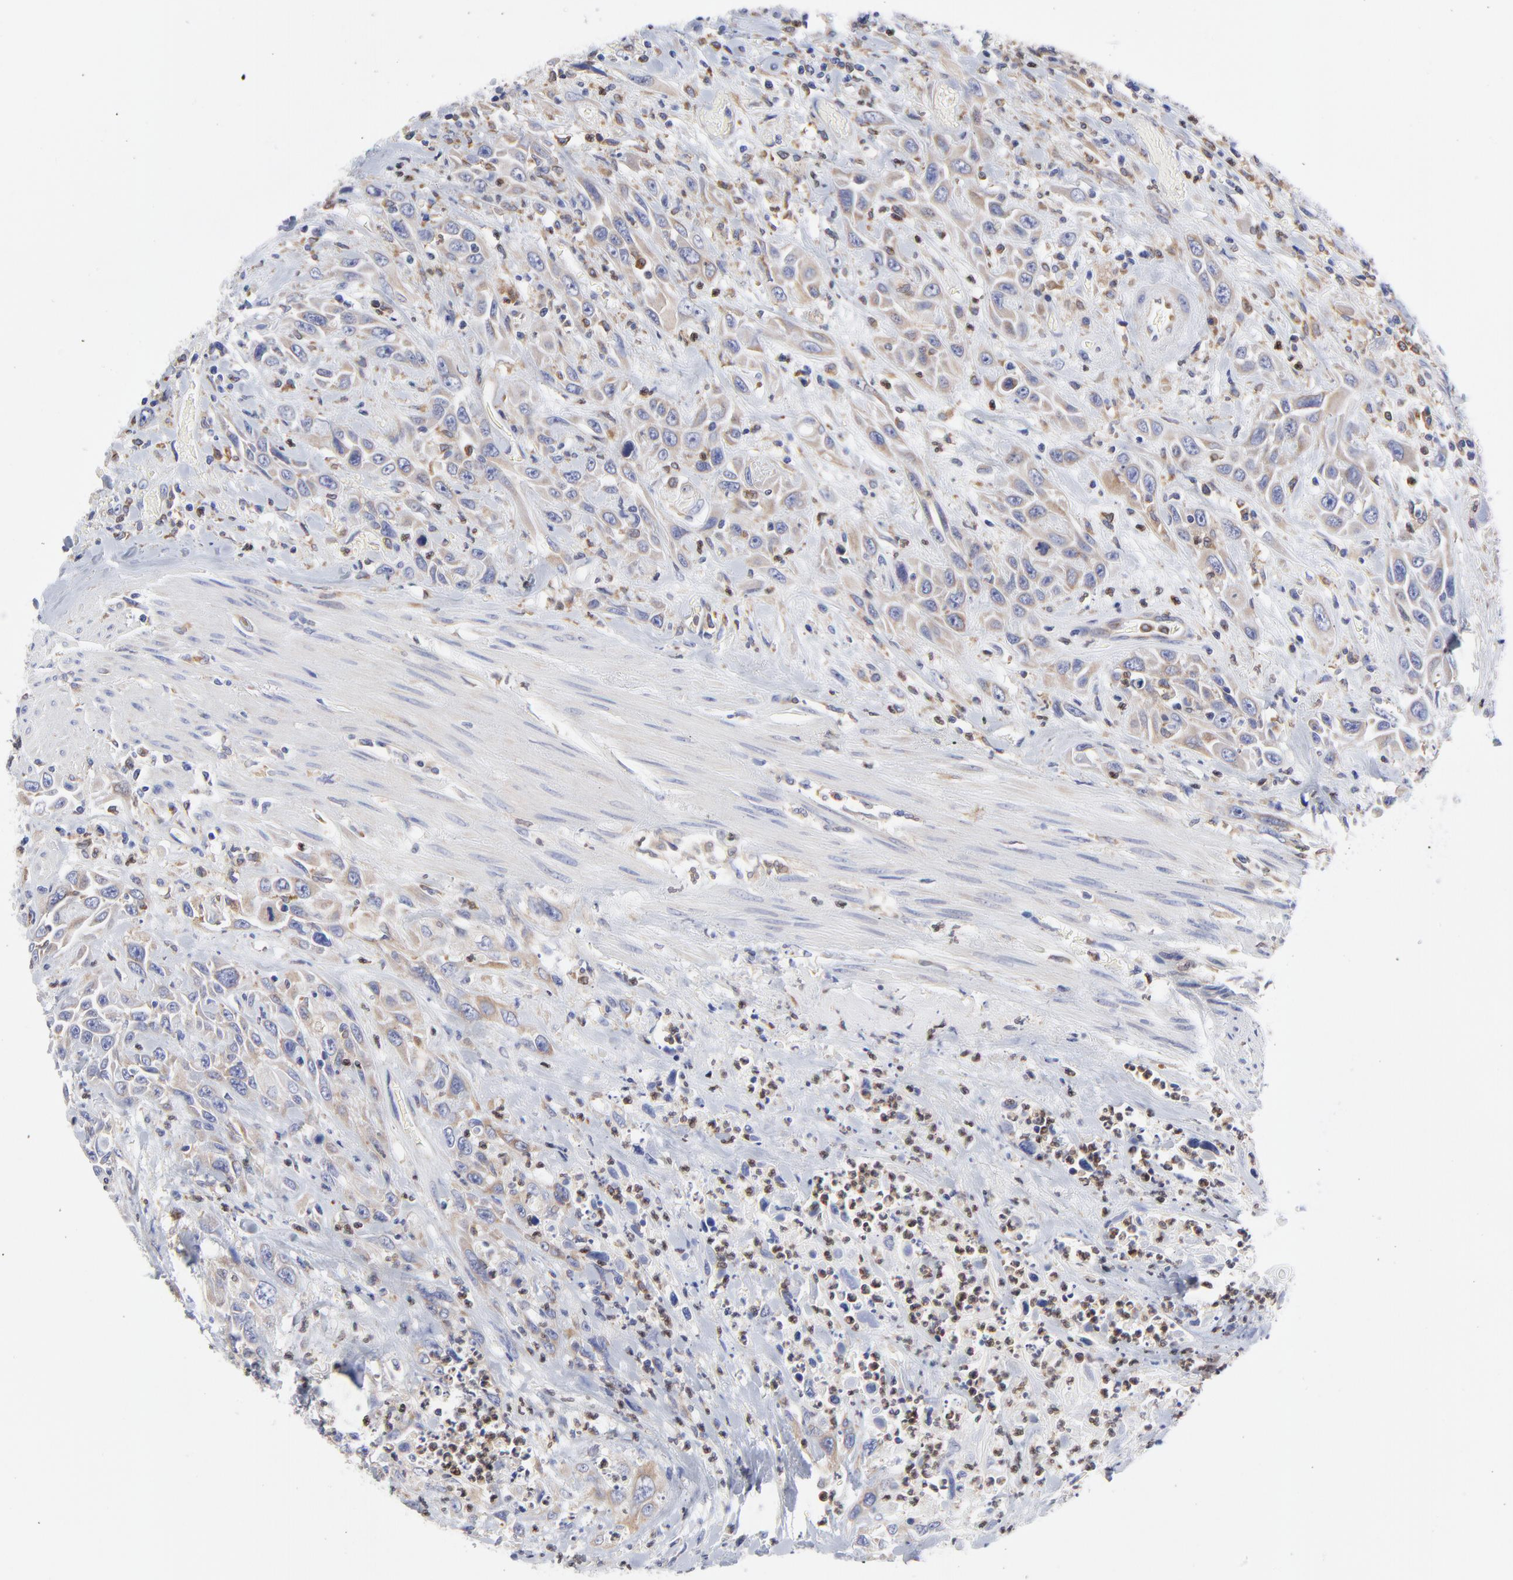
{"staining": {"intensity": "weak", "quantity": ">75%", "location": "cytoplasmic/membranous"}, "tissue": "urothelial cancer", "cell_type": "Tumor cells", "image_type": "cancer", "snomed": [{"axis": "morphology", "description": "Urothelial carcinoma, High grade"}, {"axis": "topography", "description": "Urinary bladder"}], "caption": "DAB (3,3'-diaminobenzidine) immunohistochemical staining of urothelial cancer reveals weak cytoplasmic/membranous protein expression in approximately >75% of tumor cells.", "gene": "MOSPD2", "patient": {"sex": "female", "age": 84}}